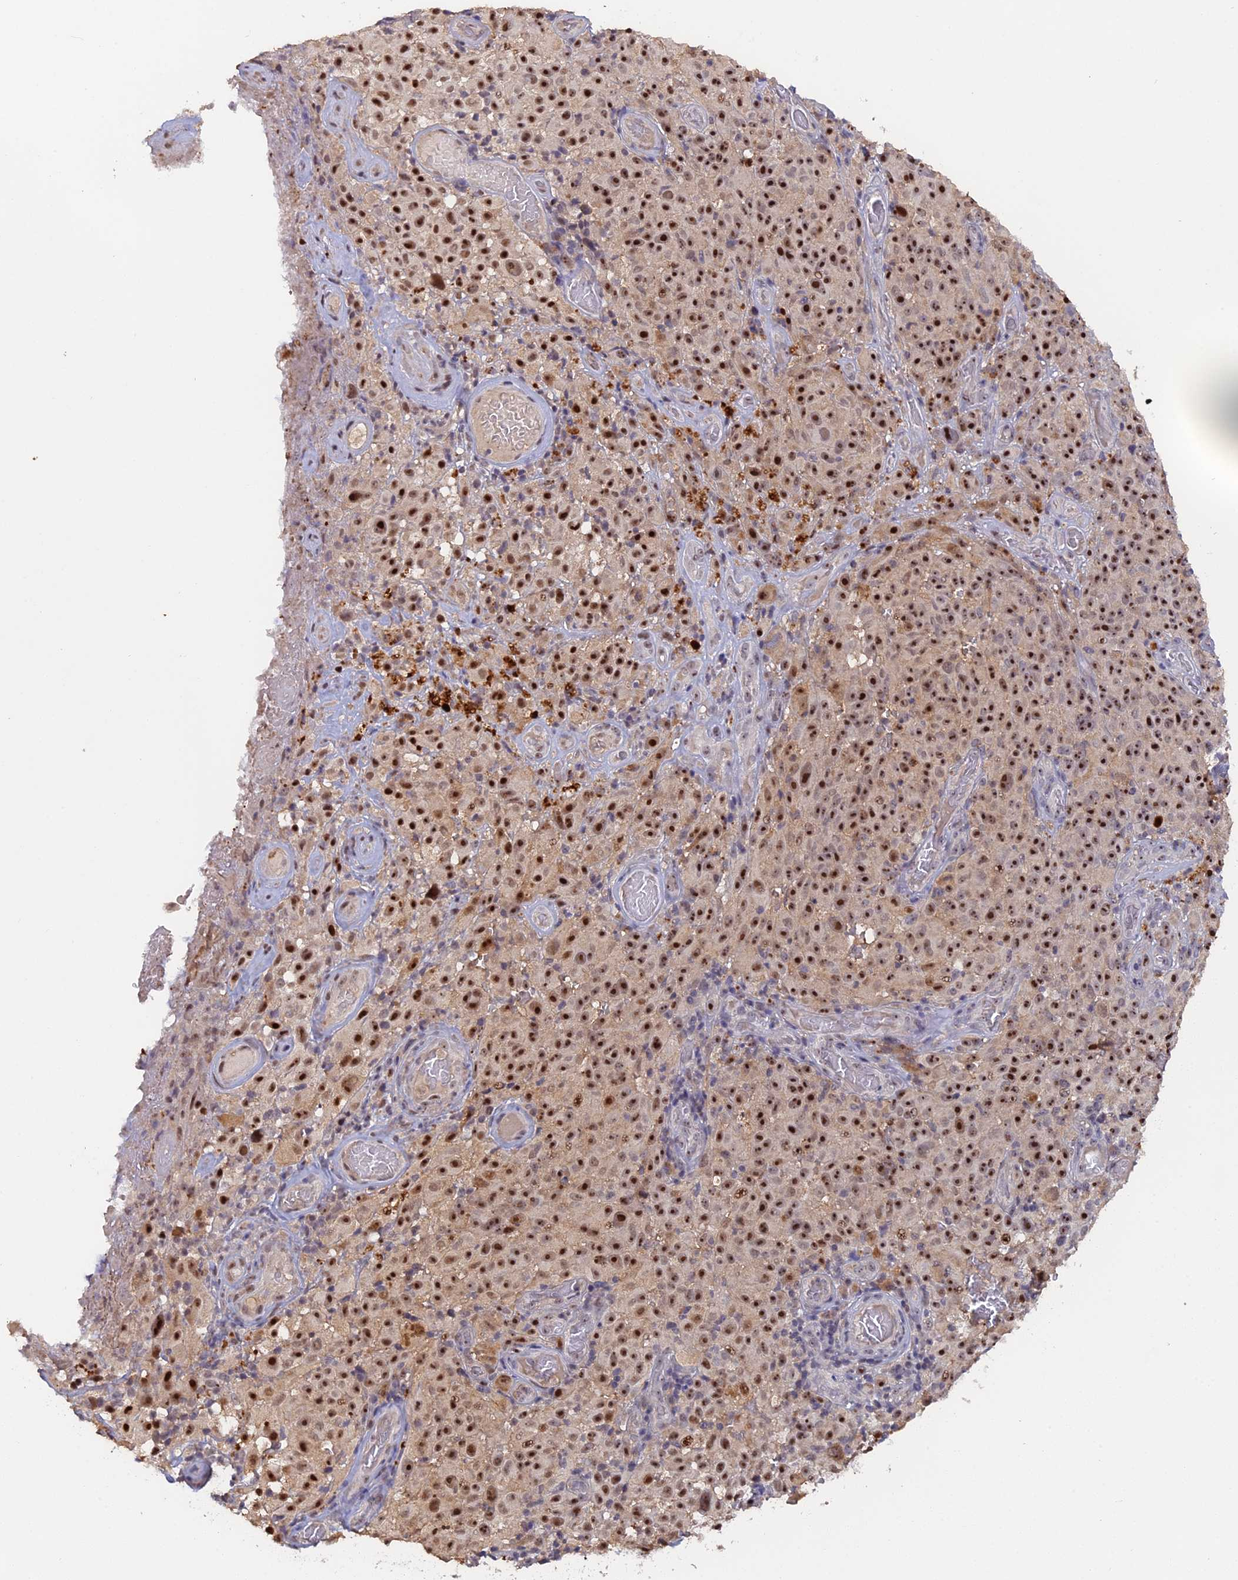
{"staining": {"intensity": "strong", "quantity": ">75%", "location": "nuclear"}, "tissue": "melanoma", "cell_type": "Tumor cells", "image_type": "cancer", "snomed": [{"axis": "morphology", "description": "Malignant melanoma, NOS"}, {"axis": "topography", "description": "Skin"}], "caption": "High-magnification brightfield microscopy of melanoma stained with DAB (3,3'-diaminobenzidine) (brown) and counterstained with hematoxylin (blue). tumor cells exhibit strong nuclear staining is present in approximately>75% of cells. (IHC, brightfield microscopy, high magnification).", "gene": "FAM98C", "patient": {"sex": "female", "age": 82}}